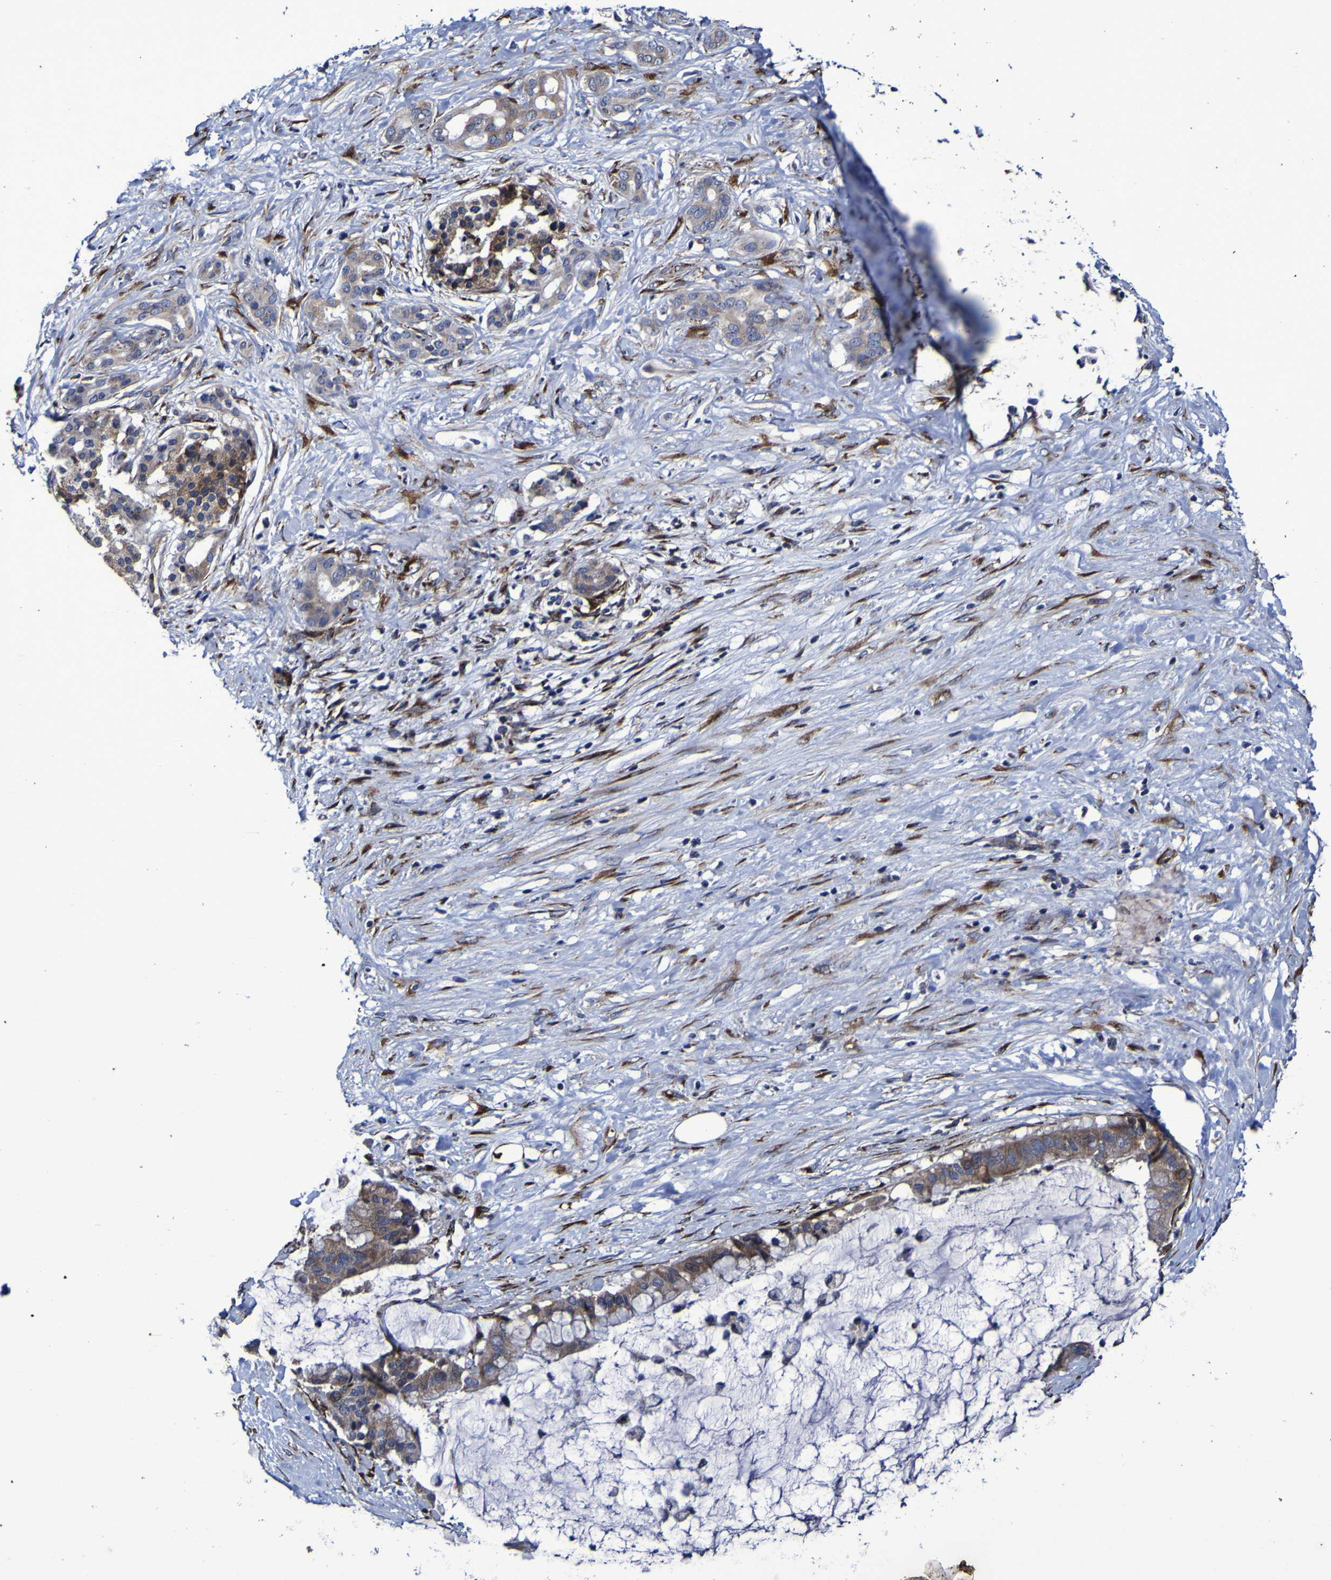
{"staining": {"intensity": "moderate", "quantity": ">75%", "location": "cytoplasmic/membranous"}, "tissue": "pancreatic cancer", "cell_type": "Tumor cells", "image_type": "cancer", "snomed": [{"axis": "morphology", "description": "Adenocarcinoma, NOS"}, {"axis": "topography", "description": "Pancreas"}], "caption": "Human adenocarcinoma (pancreatic) stained with a protein marker shows moderate staining in tumor cells.", "gene": "P3H1", "patient": {"sex": "male", "age": 41}}